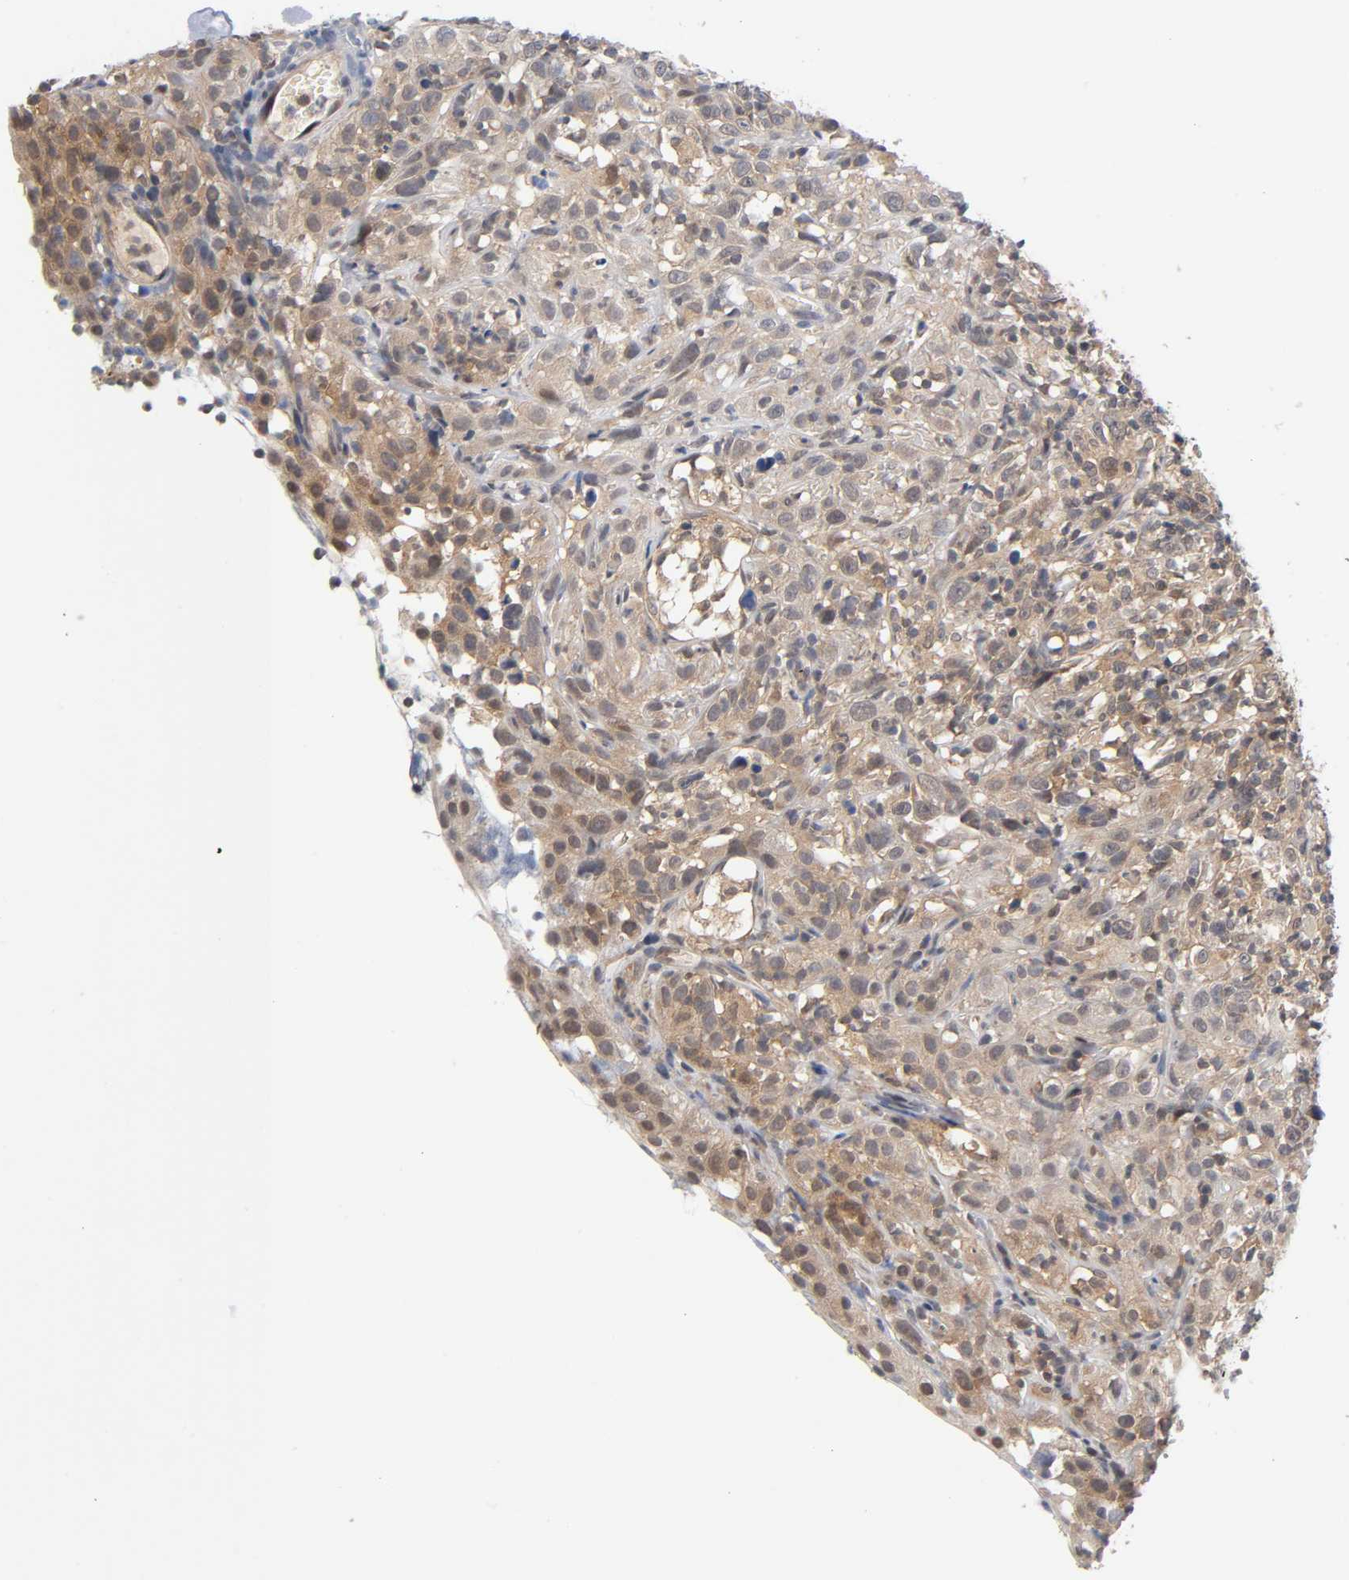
{"staining": {"intensity": "moderate", "quantity": "25%-75%", "location": "cytoplasmic/membranous"}, "tissue": "thyroid cancer", "cell_type": "Tumor cells", "image_type": "cancer", "snomed": [{"axis": "morphology", "description": "Carcinoma, NOS"}, {"axis": "topography", "description": "Thyroid gland"}], "caption": "Thyroid cancer stained for a protein (brown) exhibits moderate cytoplasmic/membranous positive expression in approximately 25%-75% of tumor cells.", "gene": "PRKAB1", "patient": {"sex": "female", "age": 77}}